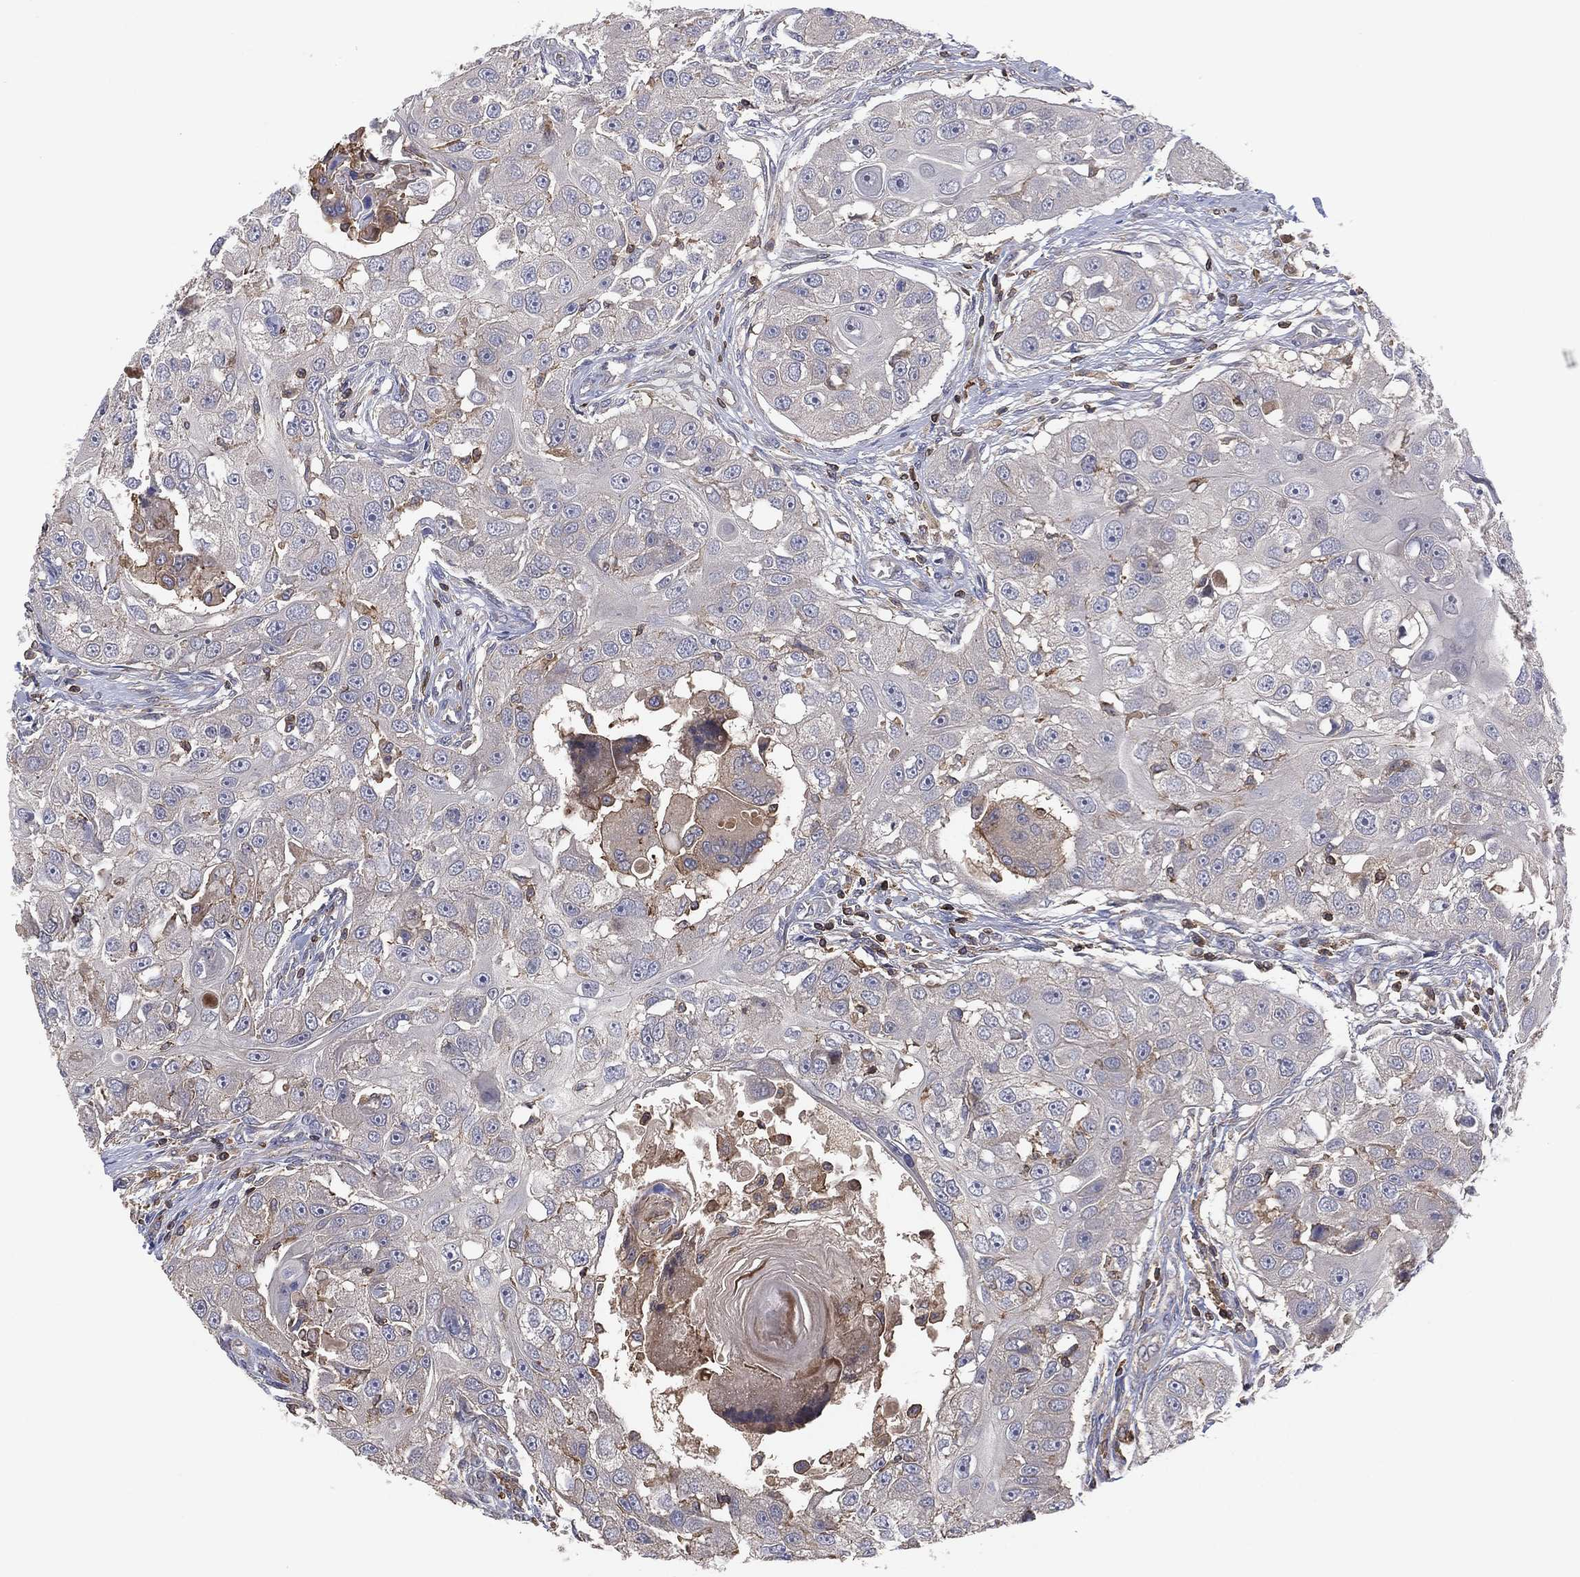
{"staining": {"intensity": "negative", "quantity": "none", "location": "none"}, "tissue": "head and neck cancer", "cell_type": "Tumor cells", "image_type": "cancer", "snomed": [{"axis": "morphology", "description": "Squamous cell carcinoma, NOS"}, {"axis": "topography", "description": "Head-Neck"}], "caption": "Immunohistochemistry (IHC) histopathology image of head and neck cancer stained for a protein (brown), which exhibits no positivity in tumor cells.", "gene": "DOCK8", "patient": {"sex": "male", "age": 51}}